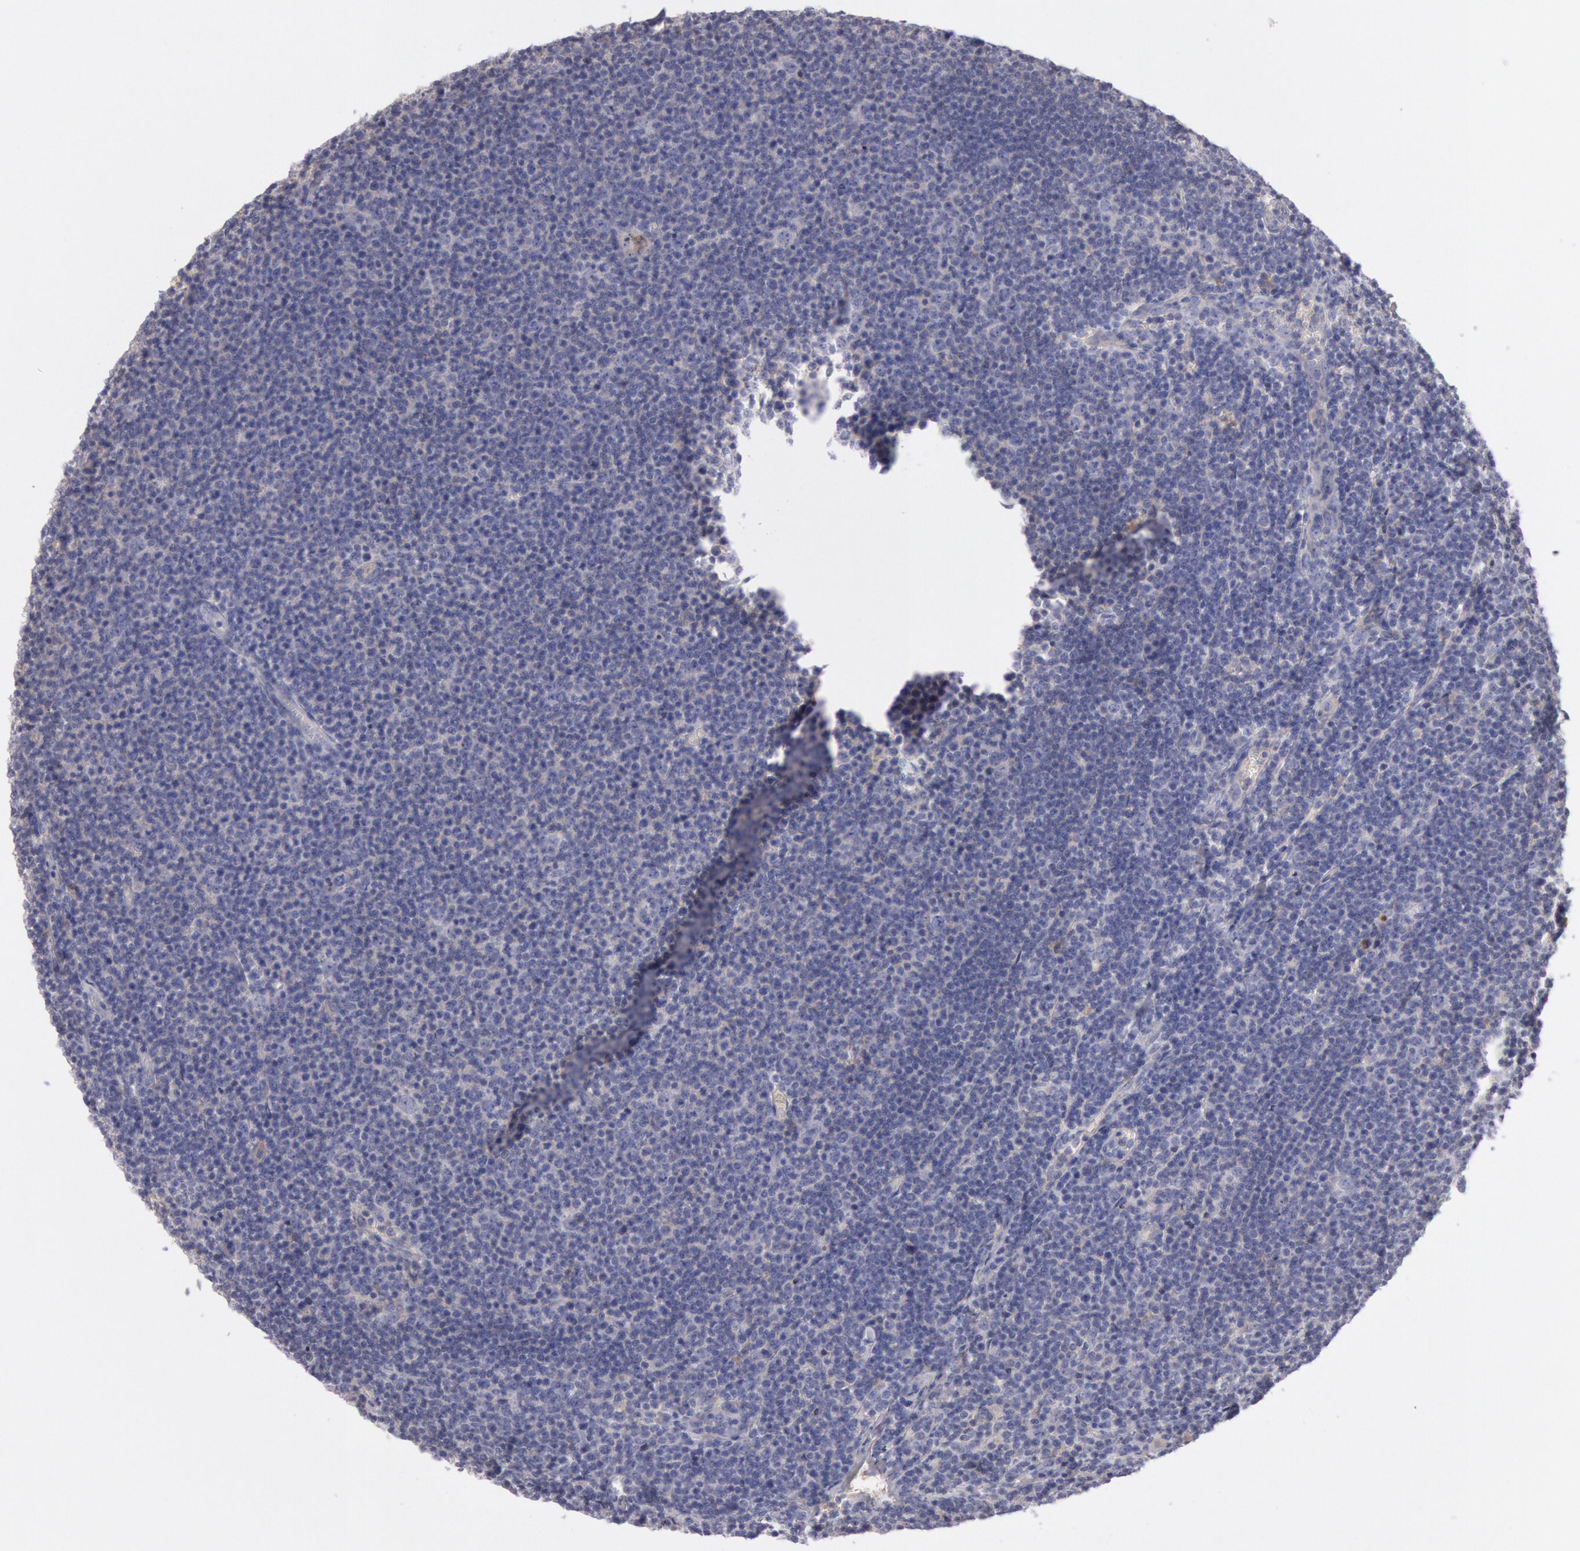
{"staining": {"intensity": "negative", "quantity": "none", "location": "none"}, "tissue": "lymphoma", "cell_type": "Tumor cells", "image_type": "cancer", "snomed": [{"axis": "morphology", "description": "Malignant lymphoma, non-Hodgkin's type, Low grade"}, {"axis": "topography", "description": "Lymph node"}], "caption": "Immunohistochemical staining of lymphoma shows no significant positivity in tumor cells.", "gene": "IGHA1", "patient": {"sex": "male", "age": 74}}